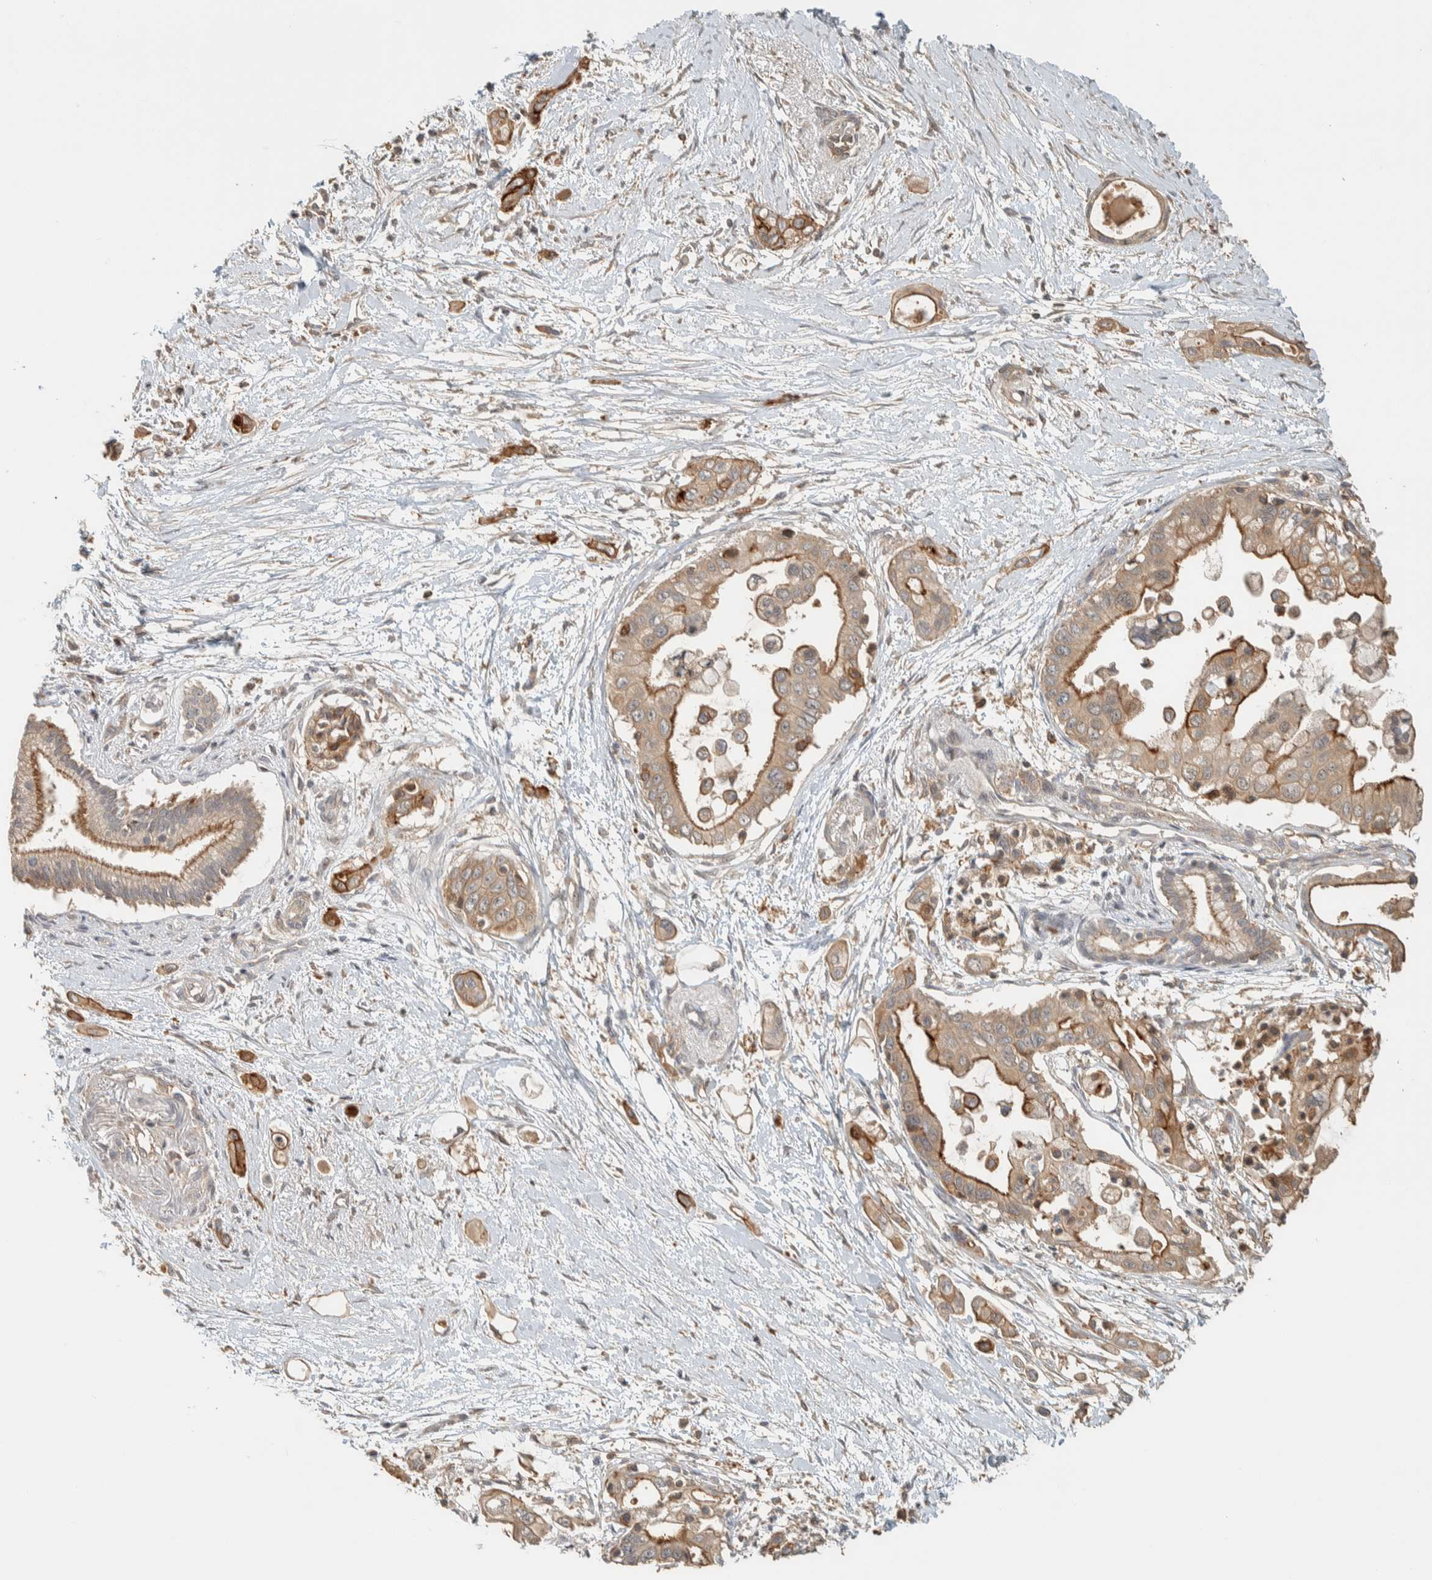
{"staining": {"intensity": "moderate", "quantity": ">75%", "location": "cytoplasmic/membranous"}, "tissue": "pancreatic cancer", "cell_type": "Tumor cells", "image_type": "cancer", "snomed": [{"axis": "morphology", "description": "Adenocarcinoma, NOS"}, {"axis": "topography", "description": "Pancreas"}], "caption": "Immunohistochemistry staining of pancreatic adenocarcinoma, which demonstrates medium levels of moderate cytoplasmic/membranous staining in about >75% of tumor cells indicating moderate cytoplasmic/membranous protein expression. The staining was performed using DAB (3,3'-diaminobenzidine) (brown) for protein detection and nuclei were counterstained in hematoxylin (blue).", "gene": "RAB11FIP1", "patient": {"sex": "male", "age": 59}}